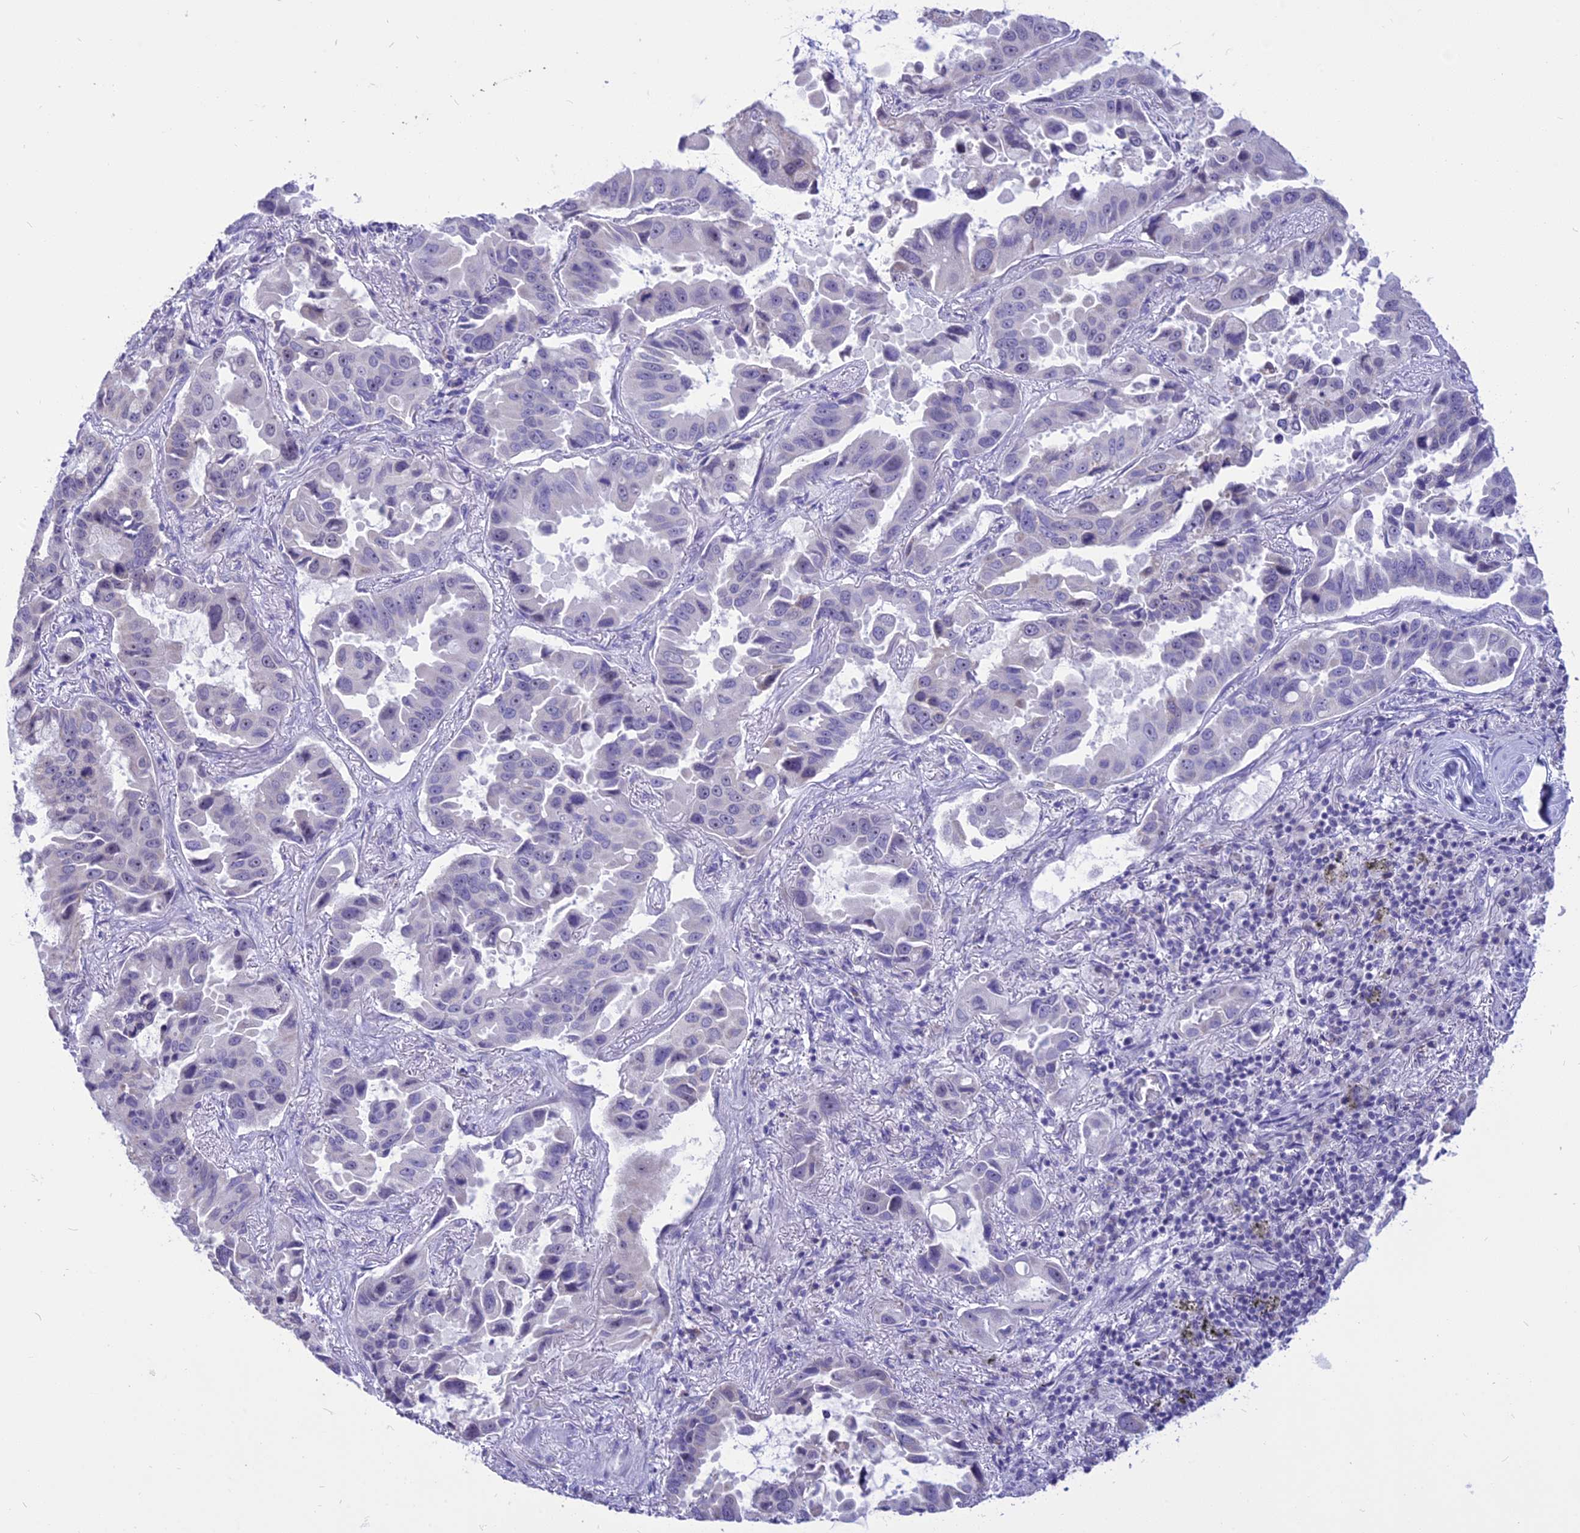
{"staining": {"intensity": "negative", "quantity": "none", "location": "none"}, "tissue": "lung cancer", "cell_type": "Tumor cells", "image_type": "cancer", "snomed": [{"axis": "morphology", "description": "Adenocarcinoma, NOS"}, {"axis": "topography", "description": "Lung"}], "caption": "IHC photomicrograph of lung adenocarcinoma stained for a protein (brown), which displays no expression in tumor cells. (Stains: DAB immunohistochemistry (IHC) with hematoxylin counter stain, Microscopy: brightfield microscopy at high magnification).", "gene": "CMSS1", "patient": {"sex": "male", "age": 64}}